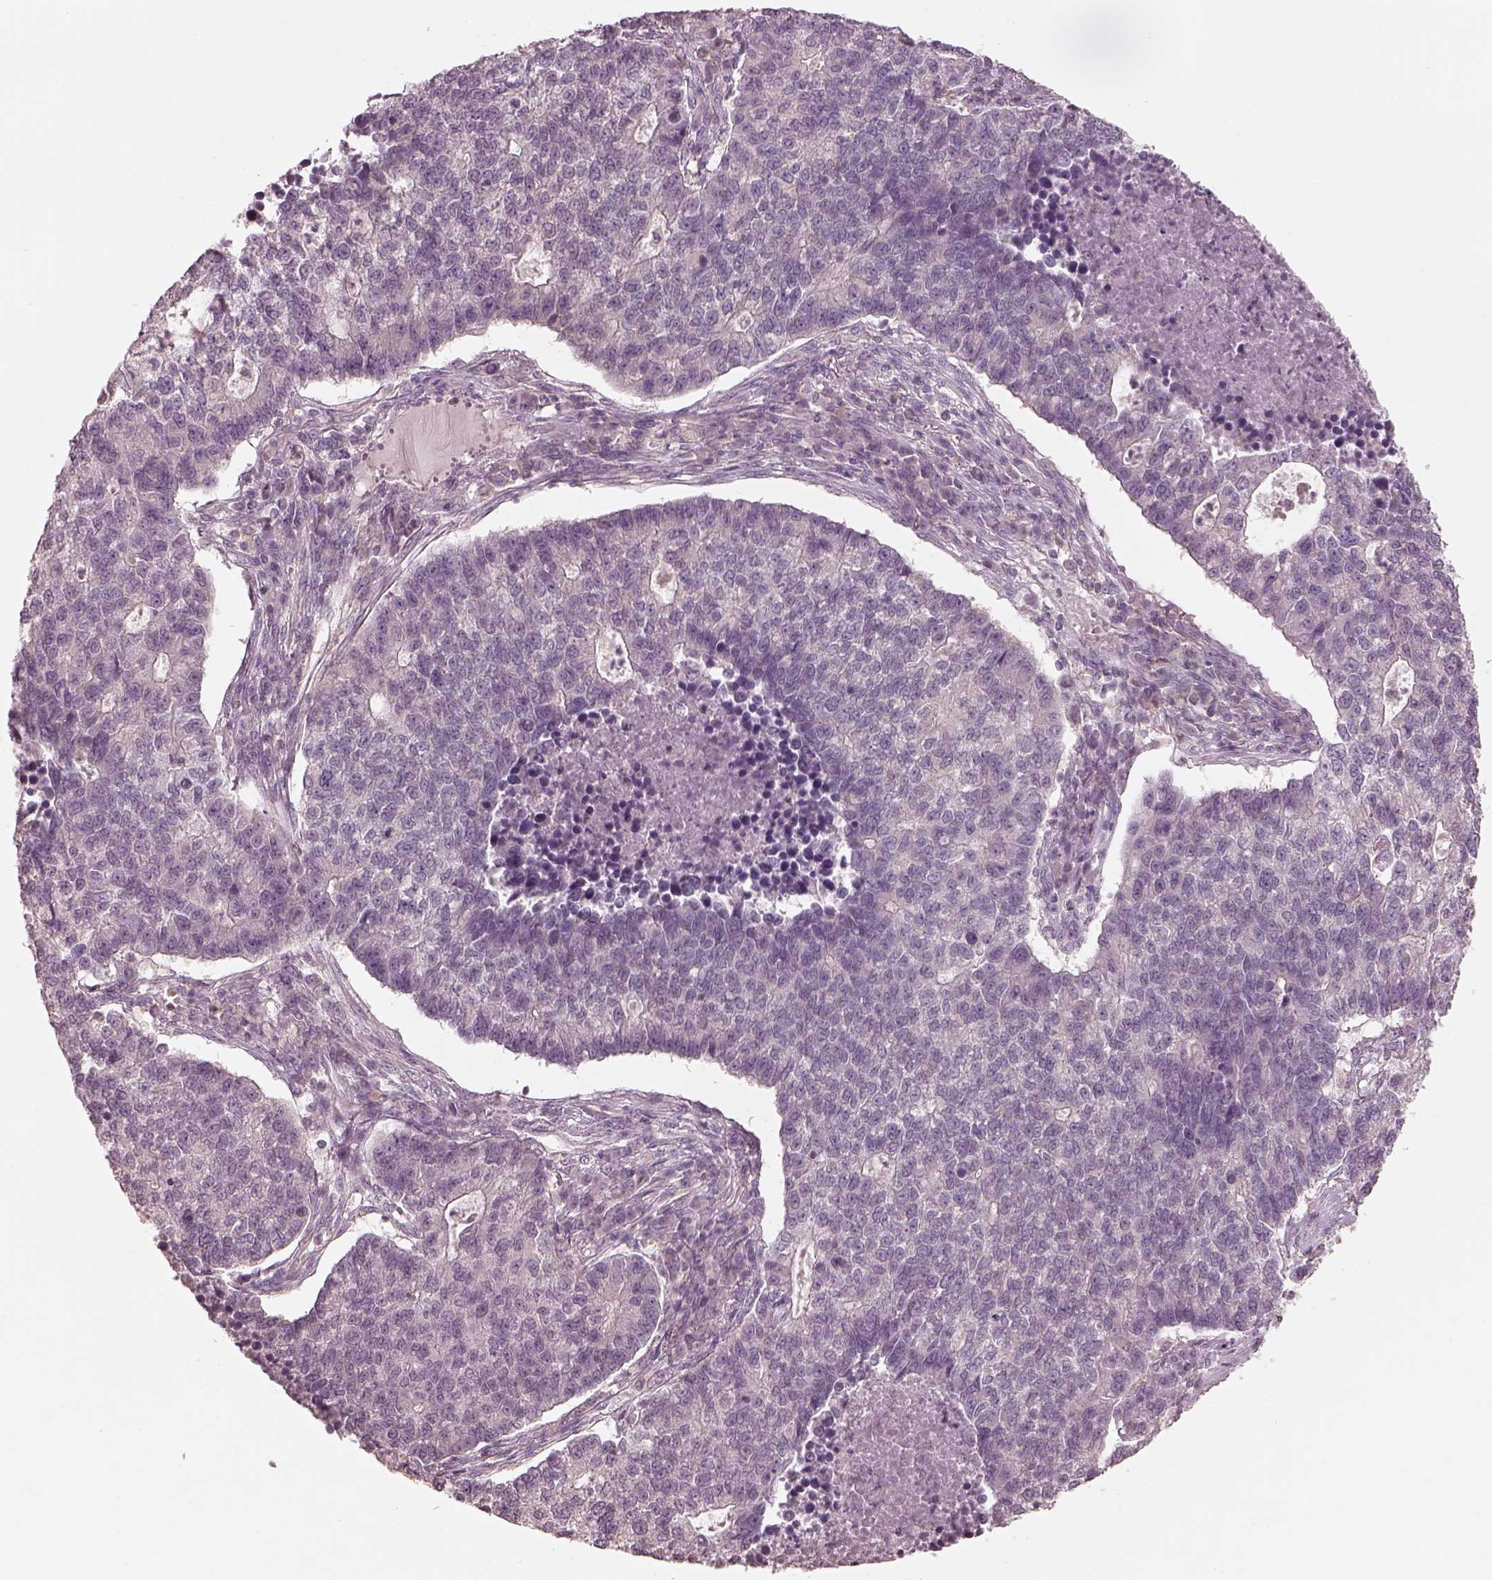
{"staining": {"intensity": "negative", "quantity": "none", "location": "none"}, "tissue": "lung cancer", "cell_type": "Tumor cells", "image_type": "cancer", "snomed": [{"axis": "morphology", "description": "Adenocarcinoma, NOS"}, {"axis": "topography", "description": "Lung"}], "caption": "An image of lung adenocarcinoma stained for a protein reveals no brown staining in tumor cells. (Stains: DAB (3,3'-diaminobenzidine) immunohistochemistry with hematoxylin counter stain, Microscopy: brightfield microscopy at high magnification).", "gene": "PRKACG", "patient": {"sex": "male", "age": 57}}